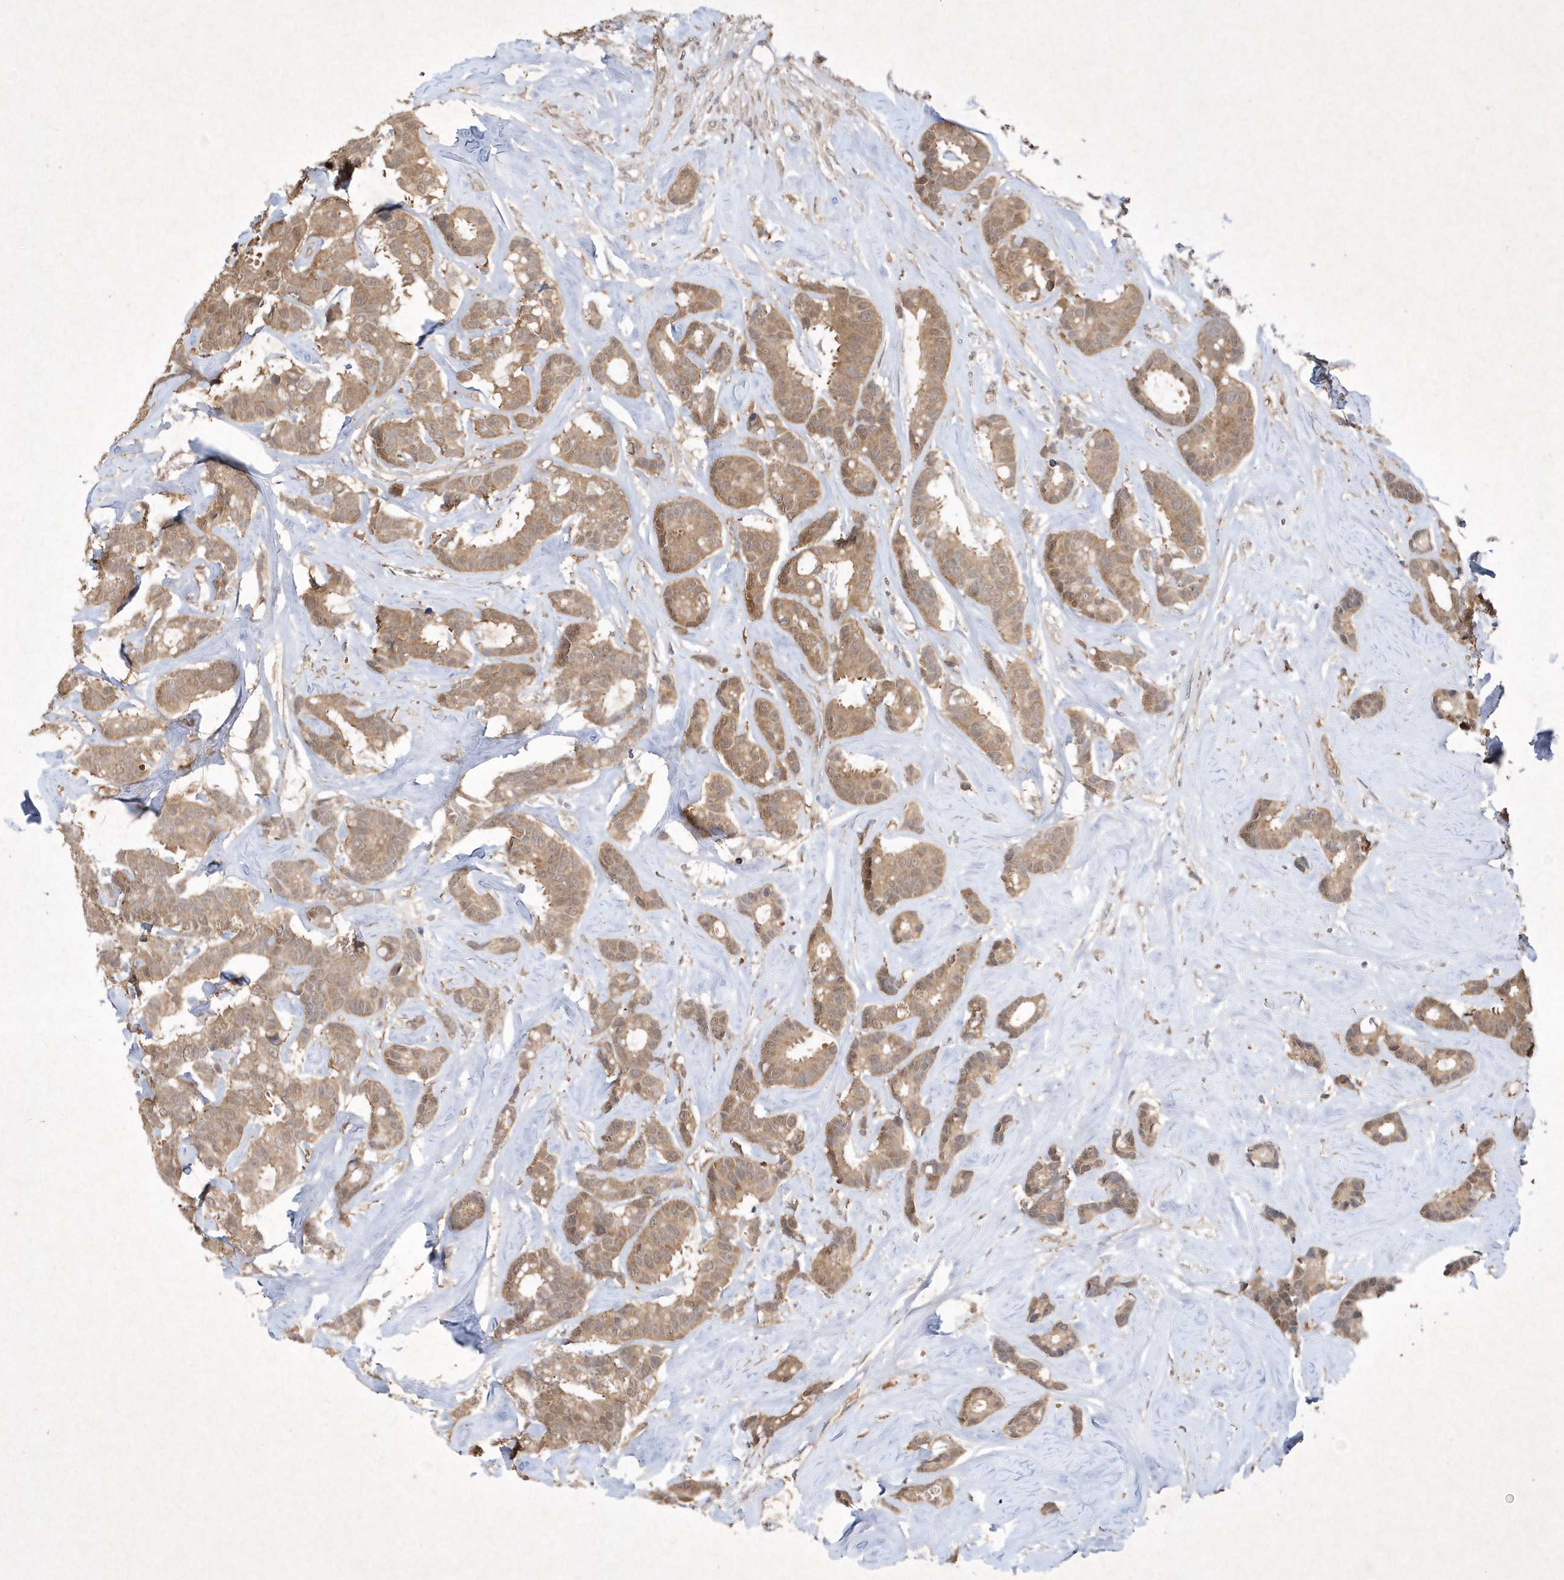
{"staining": {"intensity": "moderate", "quantity": ">75%", "location": "cytoplasmic/membranous"}, "tissue": "breast cancer", "cell_type": "Tumor cells", "image_type": "cancer", "snomed": [{"axis": "morphology", "description": "Duct carcinoma"}, {"axis": "topography", "description": "Breast"}], "caption": "The histopathology image displays staining of breast invasive ductal carcinoma, revealing moderate cytoplasmic/membranous protein positivity (brown color) within tumor cells.", "gene": "AKR7A2", "patient": {"sex": "female", "age": 87}}